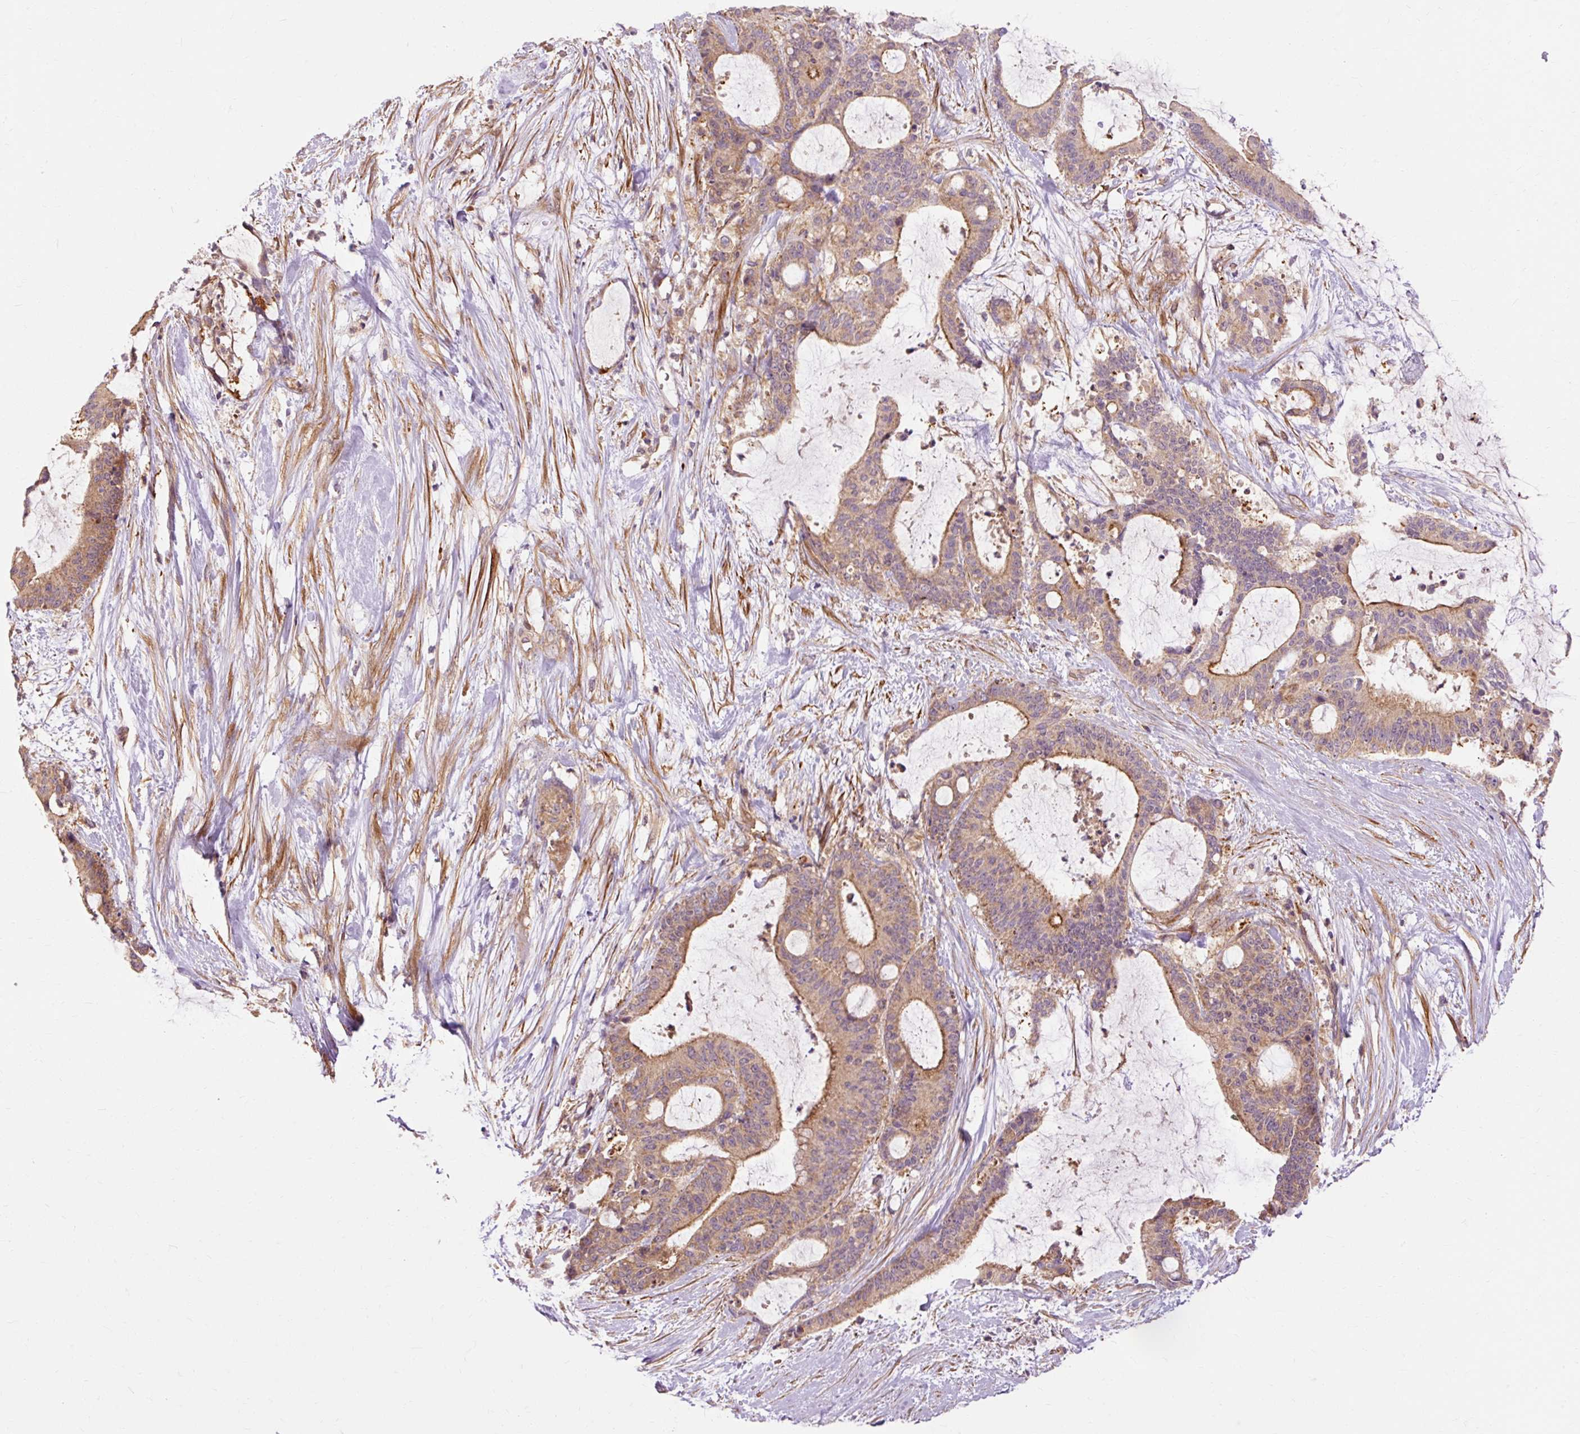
{"staining": {"intensity": "moderate", "quantity": ">75%", "location": "cytoplasmic/membranous"}, "tissue": "liver cancer", "cell_type": "Tumor cells", "image_type": "cancer", "snomed": [{"axis": "morphology", "description": "Normal tissue, NOS"}, {"axis": "morphology", "description": "Cholangiocarcinoma"}, {"axis": "topography", "description": "Liver"}, {"axis": "topography", "description": "Peripheral nerve tissue"}], "caption": "Immunohistochemistry (IHC) of human cholangiocarcinoma (liver) displays medium levels of moderate cytoplasmic/membranous positivity in approximately >75% of tumor cells.", "gene": "RIPOR3", "patient": {"sex": "female", "age": 73}}